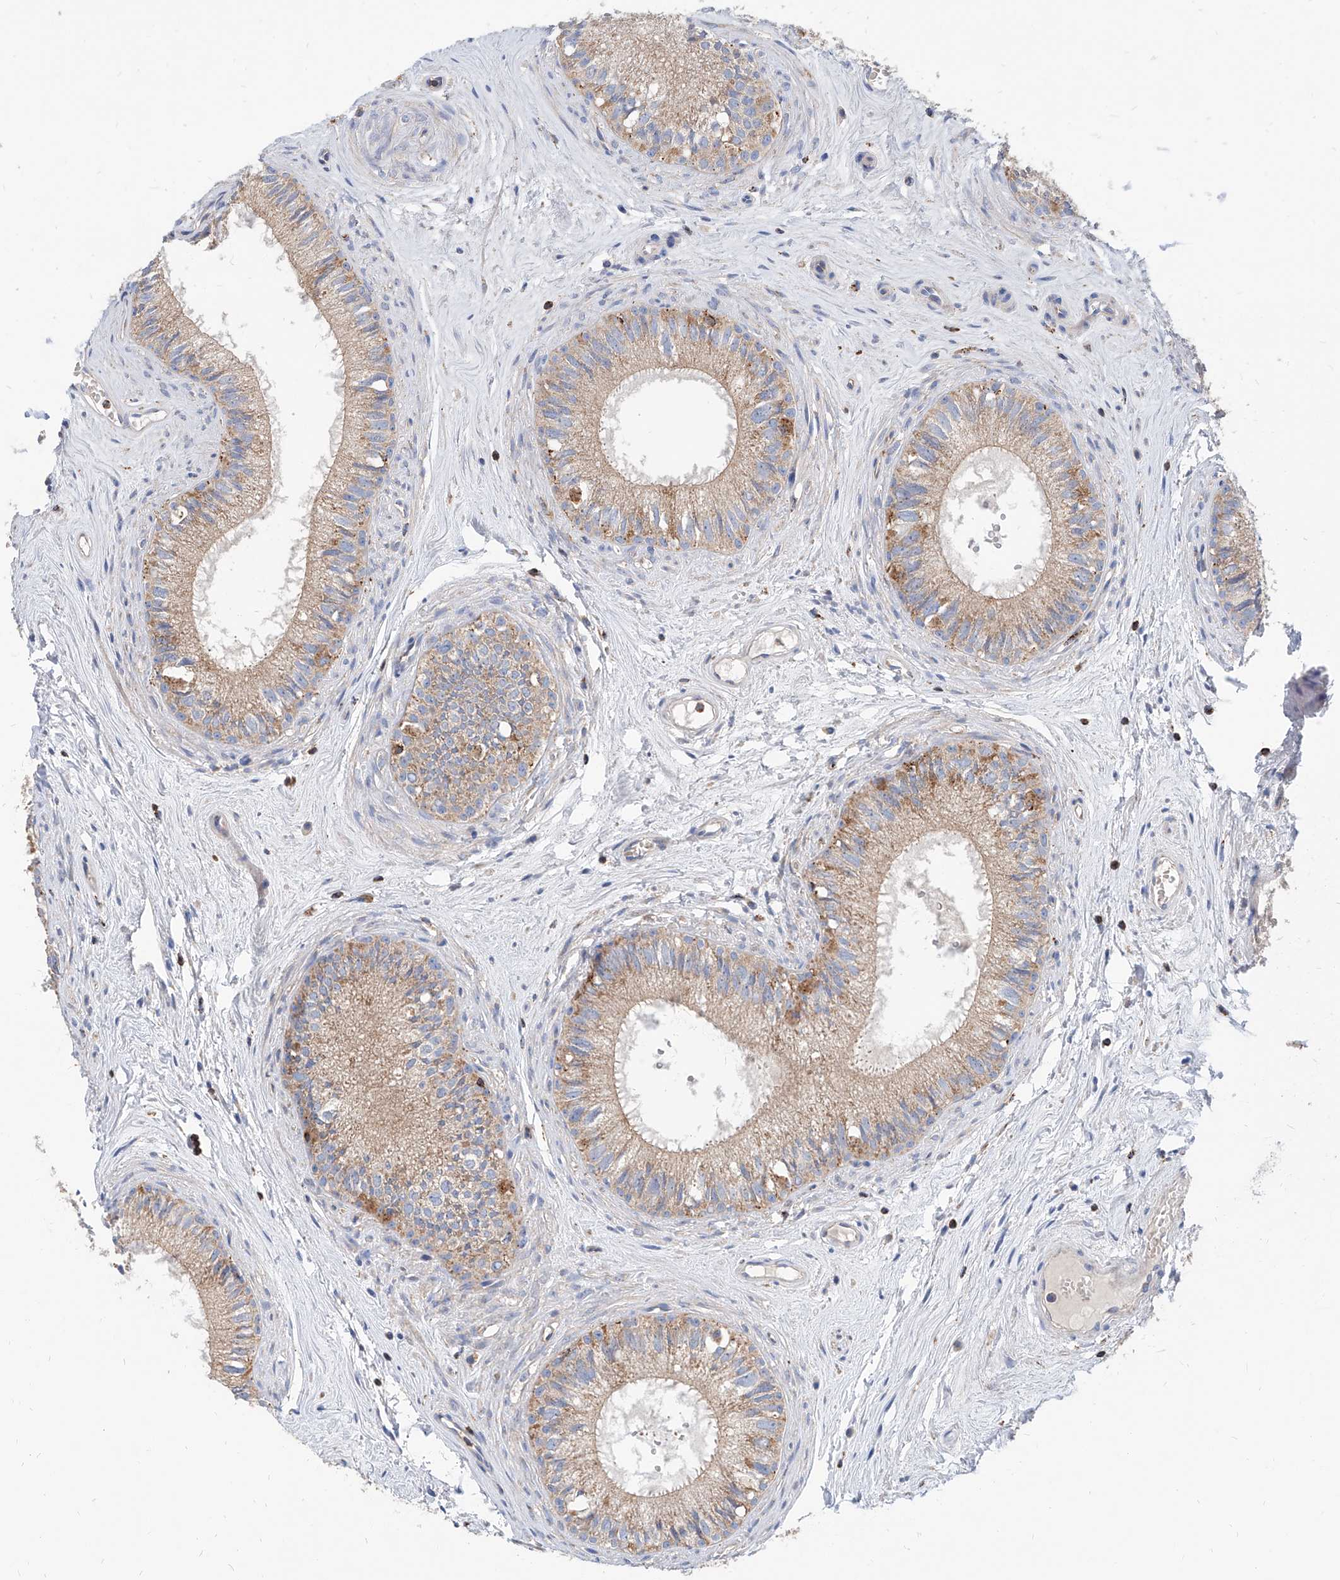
{"staining": {"intensity": "weak", "quantity": "25%-75%", "location": "cytoplasmic/membranous"}, "tissue": "epididymis", "cell_type": "Glandular cells", "image_type": "normal", "snomed": [{"axis": "morphology", "description": "Normal tissue, NOS"}, {"axis": "topography", "description": "Epididymis"}], "caption": "DAB immunohistochemical staining of normal epididymis shows weak cytoplasmic/membranous protein staining in approximately 25%-75% of glandular cells. The staining was performed using DAB (3,3'-diaminobenzidine), with brown indicating positive protein expression. Nuclei are stained blue with hematoxylin.", "gene": "CPNE5", "patient": {"sex": "male", "age": 71}}